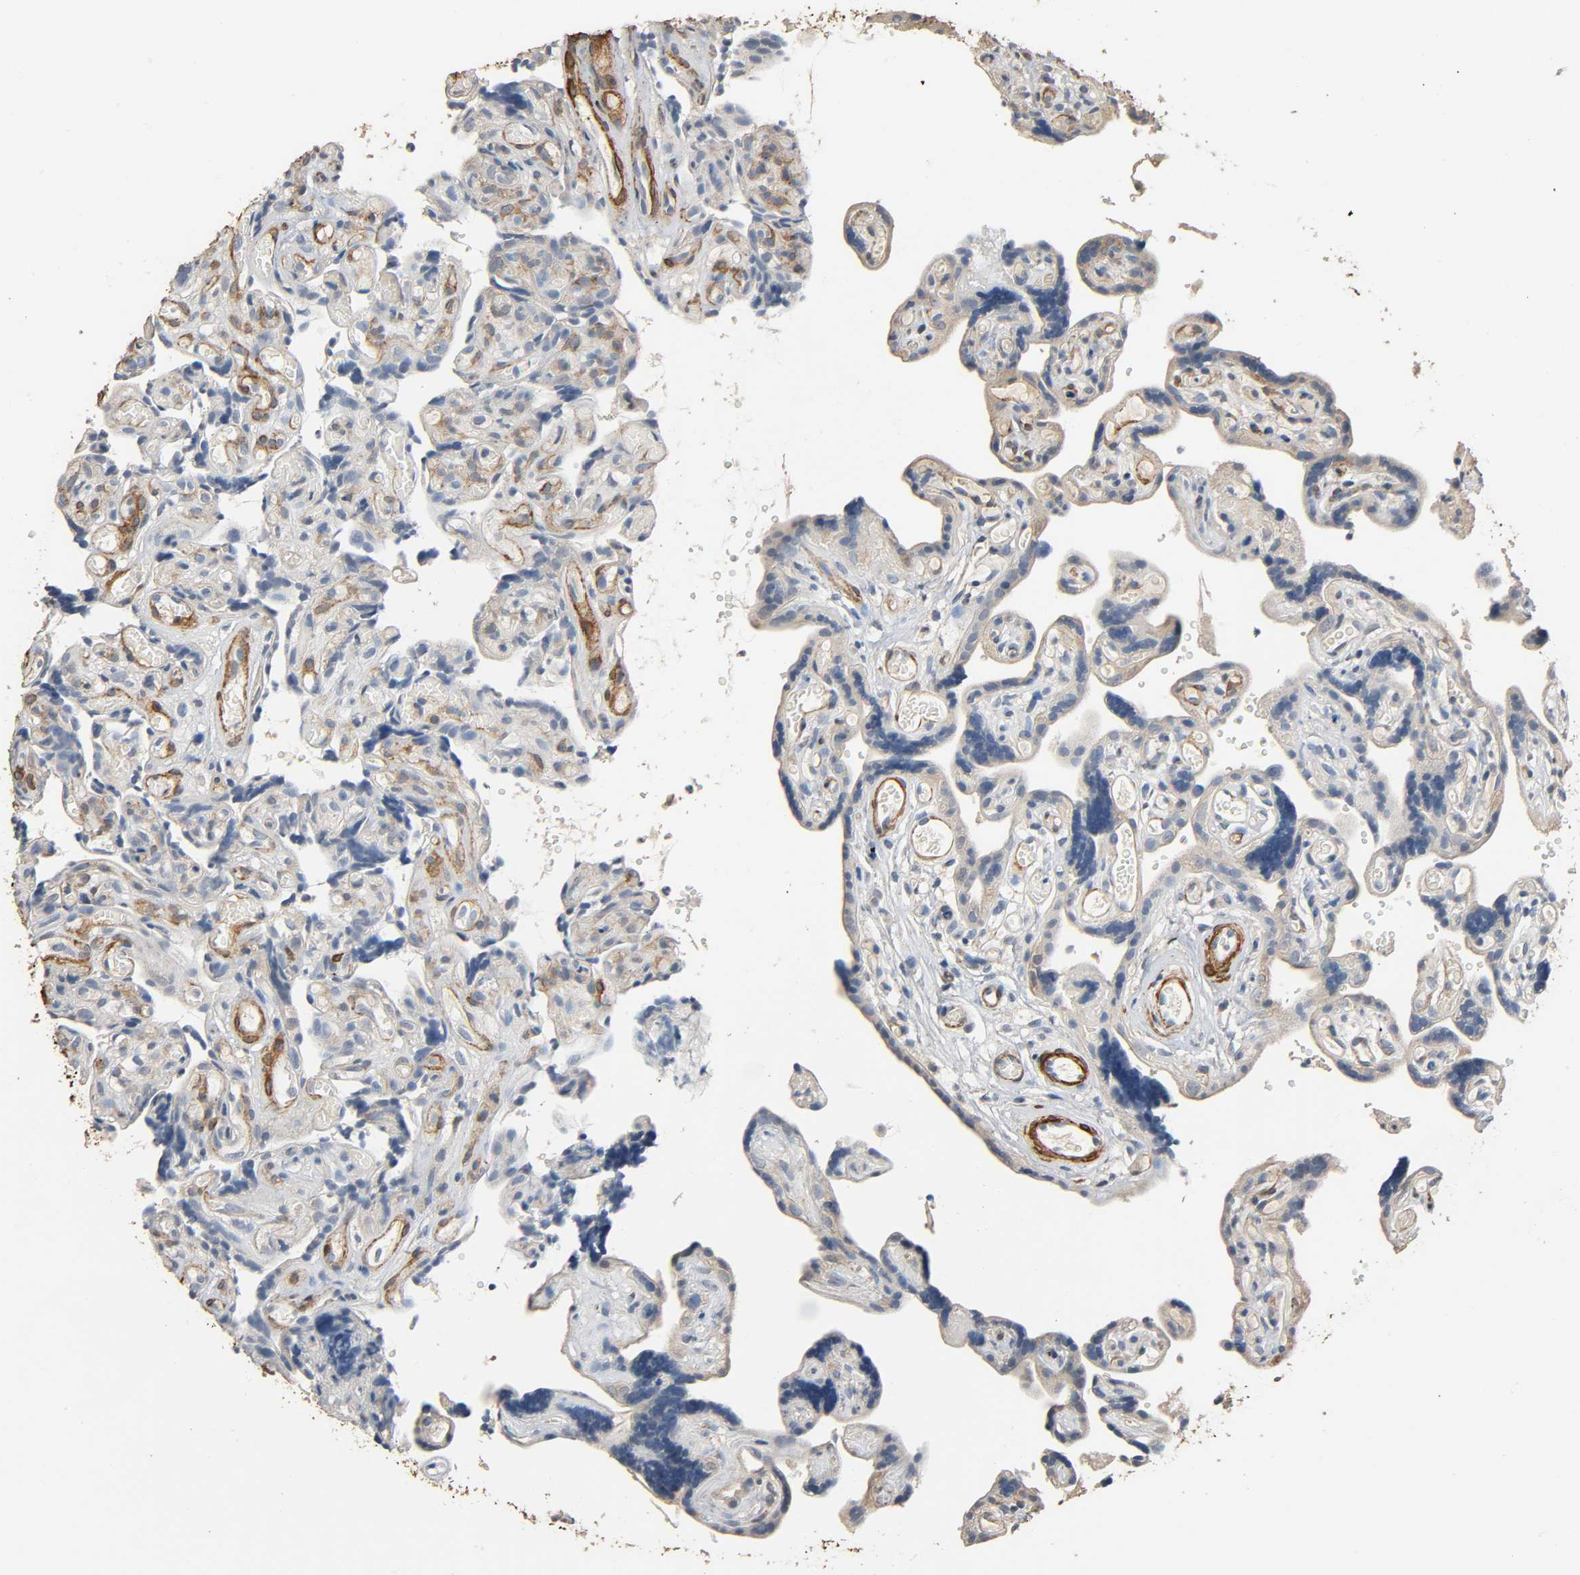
{"staining": {"intensity": "weak", "quantity": ">75%", "location": "cytoplasmic/membranous"}, "tissue": "placenta", "cell_type": "Decidual cells", "image_type": "normal", "snomed": [{"axis": "morphology", "description": "Normal tissue, NOS"}, {"axis": "topography", "description": "Placenta"}], "caption": "Protein analysis of benign placenta reveals weak cytoplasmic/membranous expression in approximately >75% of decidual cells.", "gene": "GSTA1", "patient": {"sex": "female", "age": 30}}